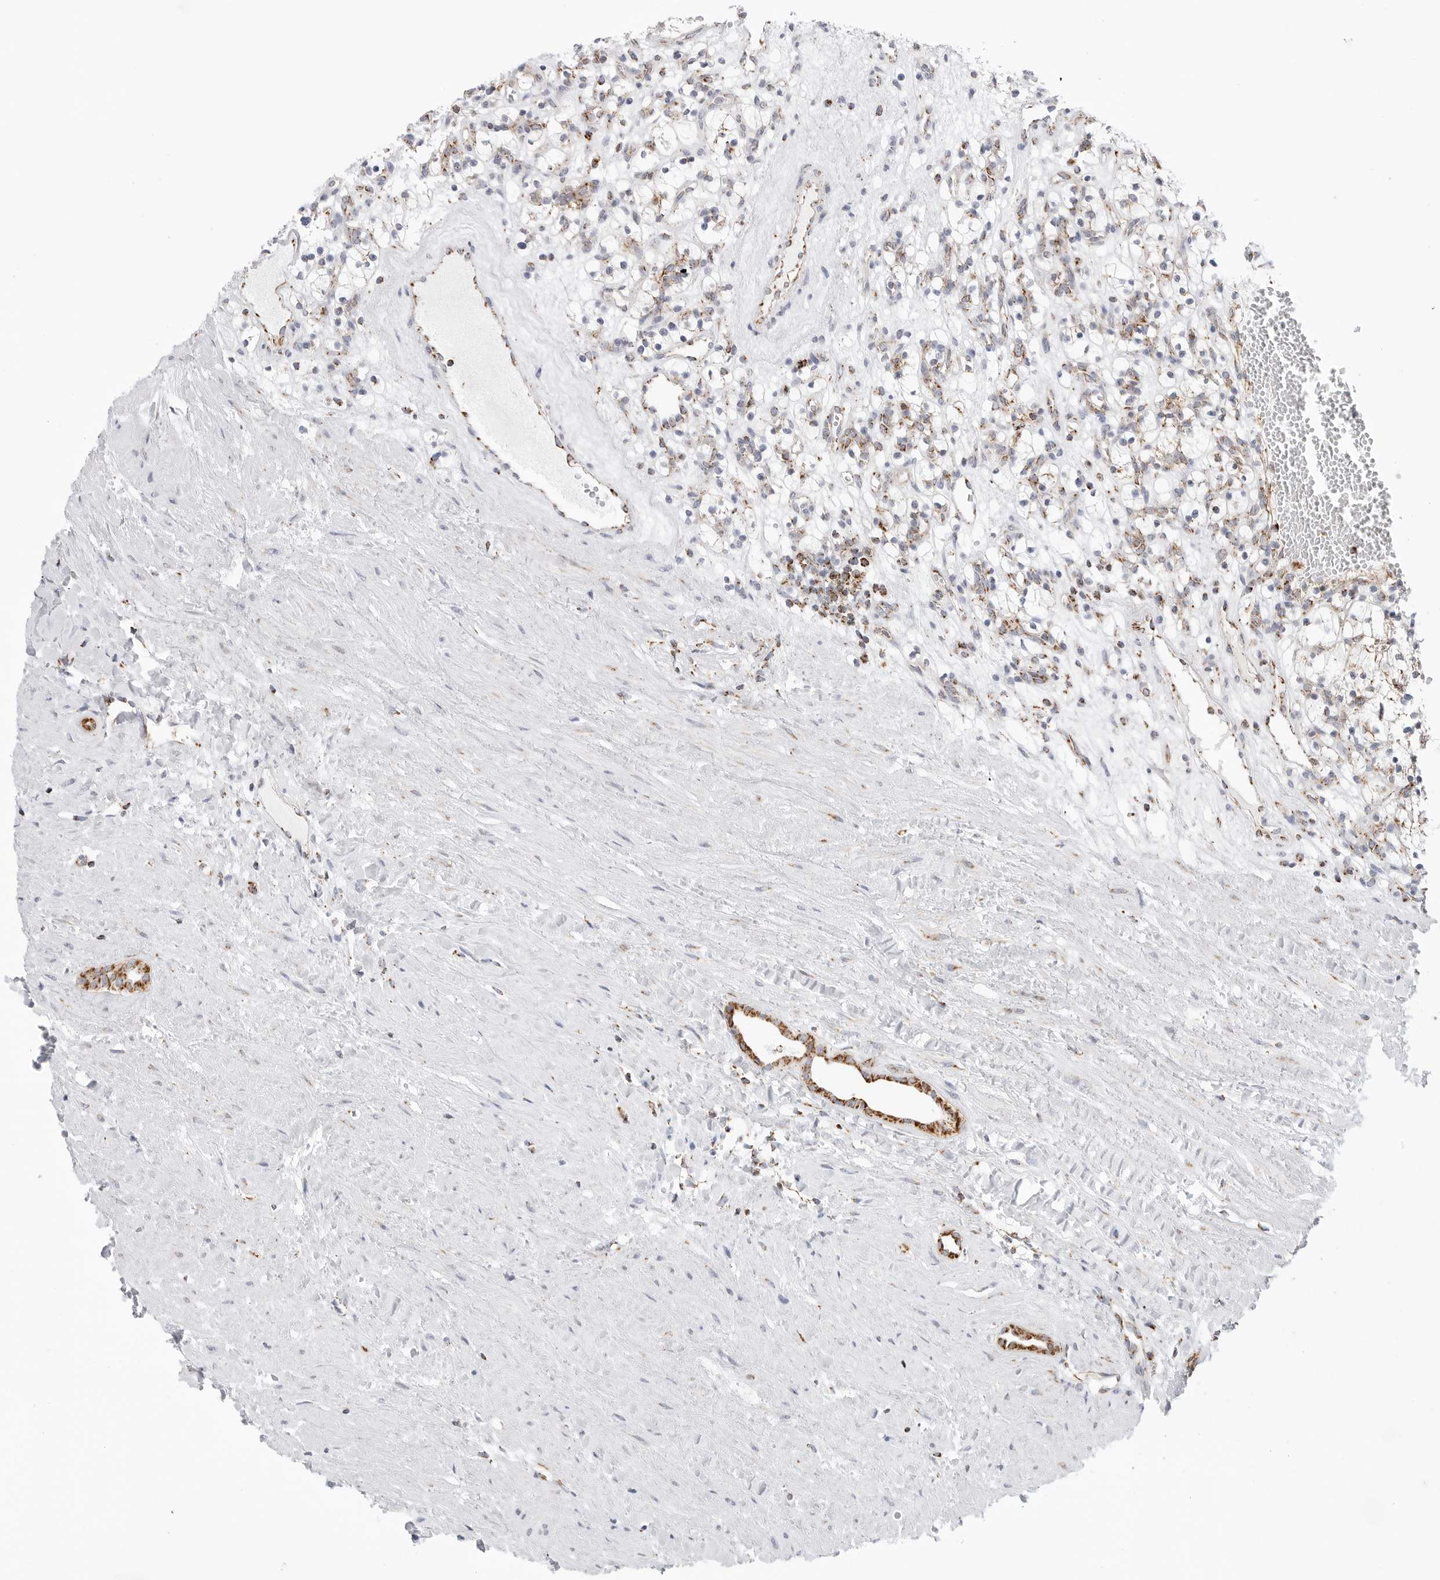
{"staining": {"intensity": "weak", "quantity": "<25%", "location": "cytoplasmic/membranous"}, "tissue": "renal cancer", "cell_type": "Tumor cells", "image_type": "cancer", "snomed": [{"axis": "morphology", "description": "Adenocarcinoma, NOS"}, {"axis": "topography", "description": "Kidney"}], "caption": "IHC photomicrograph of adenocarcinoma (renal) stained for a protein (brown), which displays no expression in tumor cells.", "gene": "ATP5IF1", "patient": {"sex": "female", "age": 57}}